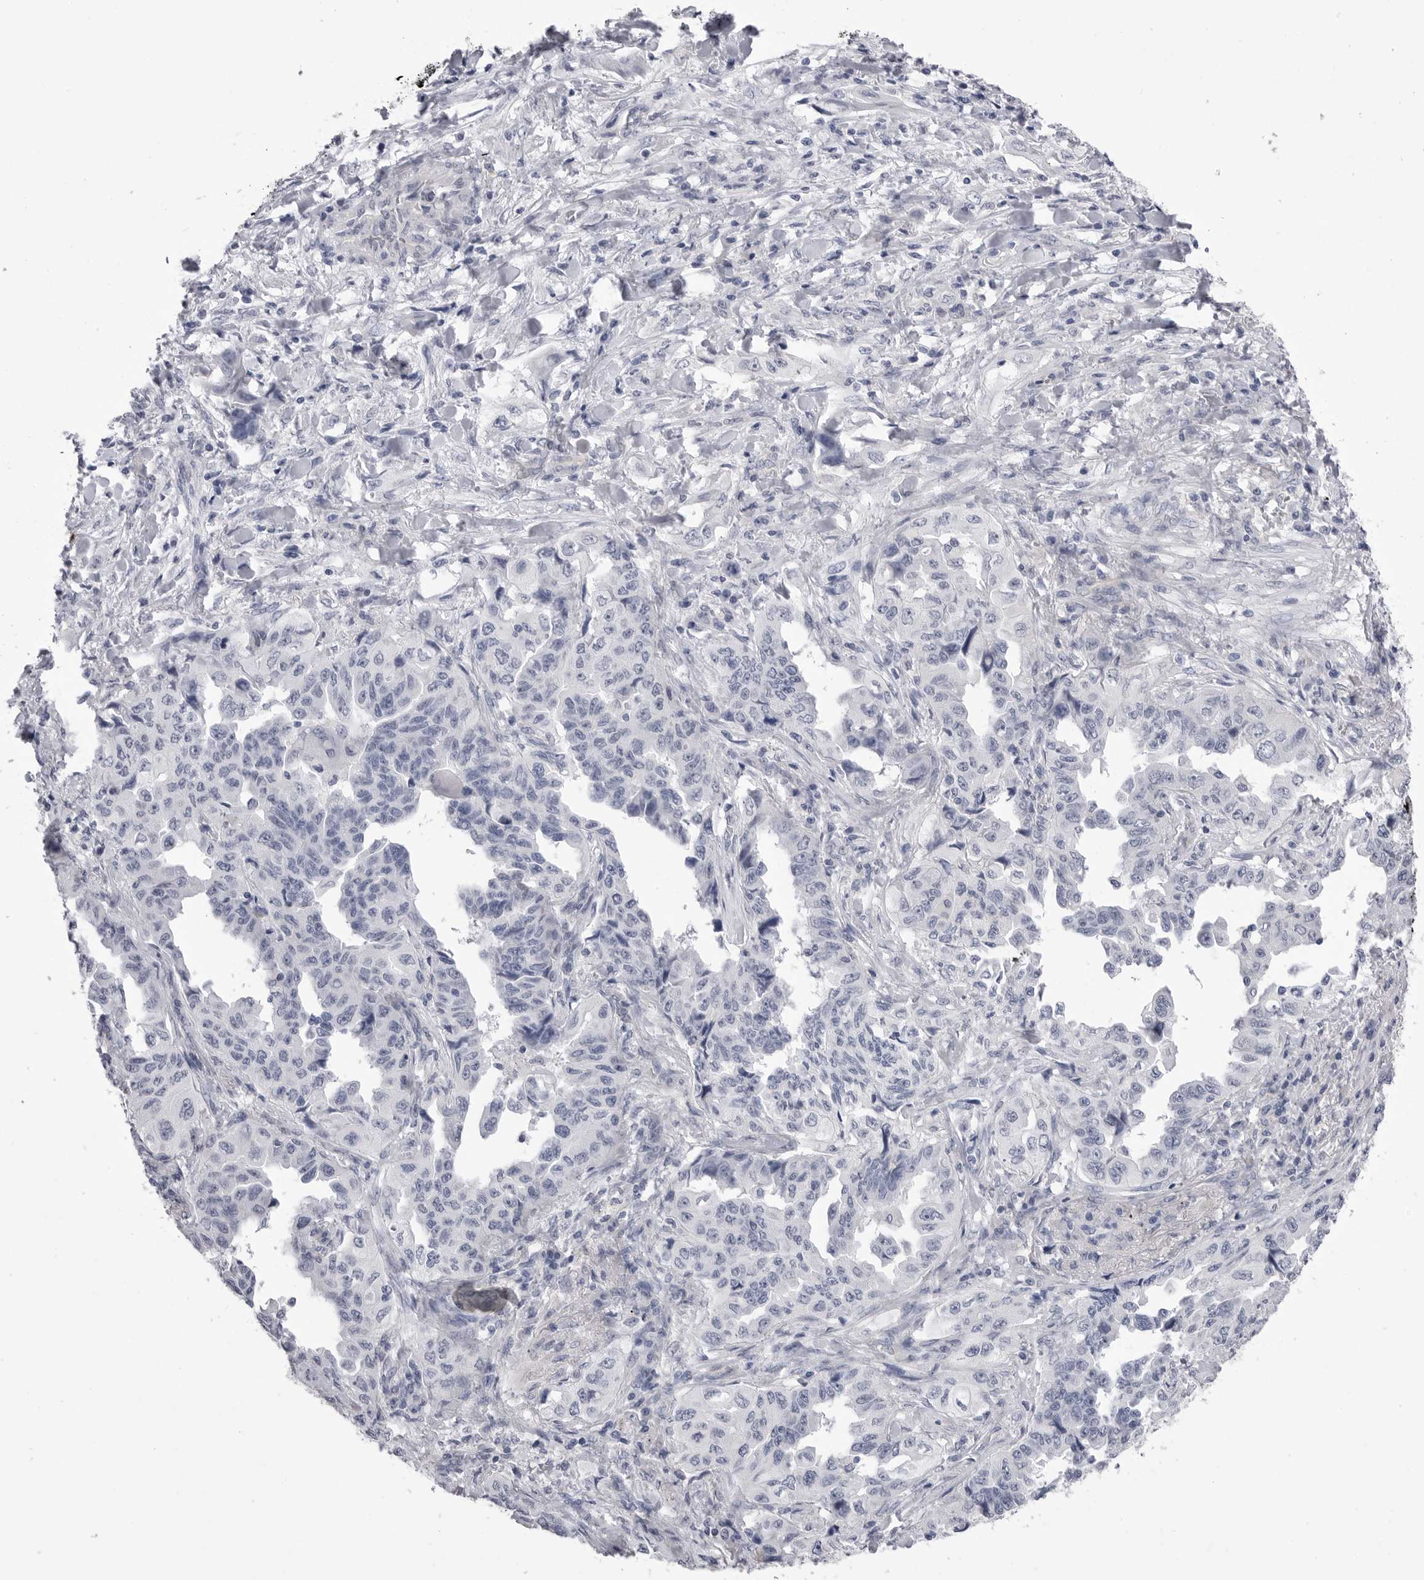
{"staining": {"intensity": "negative", "quantity": "none", "location": "none"}, "tissue": "lung cancer", "cell_type": "Tumor cells", "image_type": "cancer", "snomed": [{"axis": "morphology", "description": "Adenocarcinoma, NOS"}, {"axis": "topography", "description": "Lung"}], "caption": "Tumor cells are negative for protein expression in human lung adenocarcinoma.", "gene": "DLGAP3", "patient": {"sex": "female", "age": 51}}